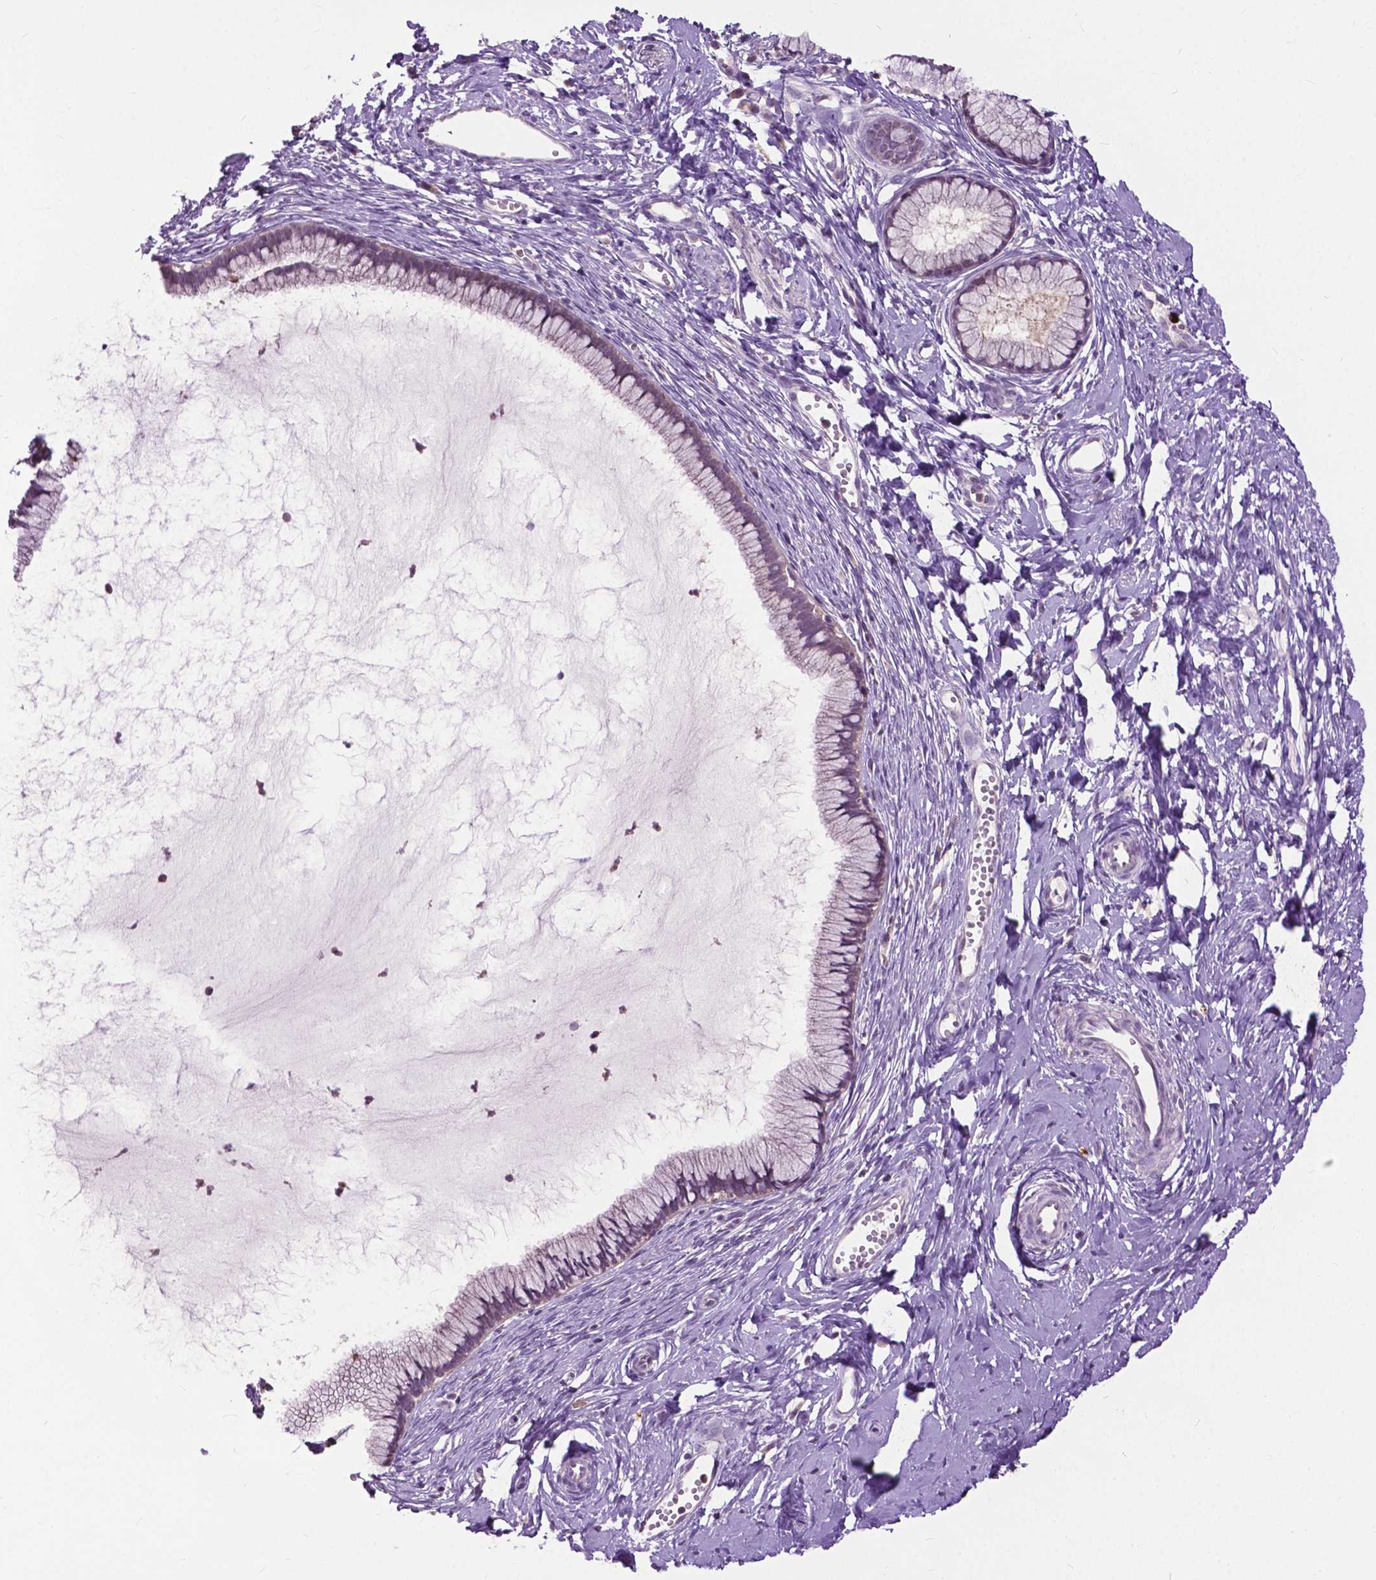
{"staining": {"intensity": "negative", "quantity": "none", "location": "none"}, "tissue": "cervix", "cell_type": "Glandular cells", "image_type": "normal", "snomed": [{"axis": "morphology", "description": "Normal tissue, NOS"}, {"axis": "topography", "description": "Cervix"}], "caption": "IHC photomicrograph of normal cervix: cervix stained with DAB demonstrates no significant protein staining in glandular cells.", "gene": "TTC9B", "patient": {"sex": "female", "age": 40}}